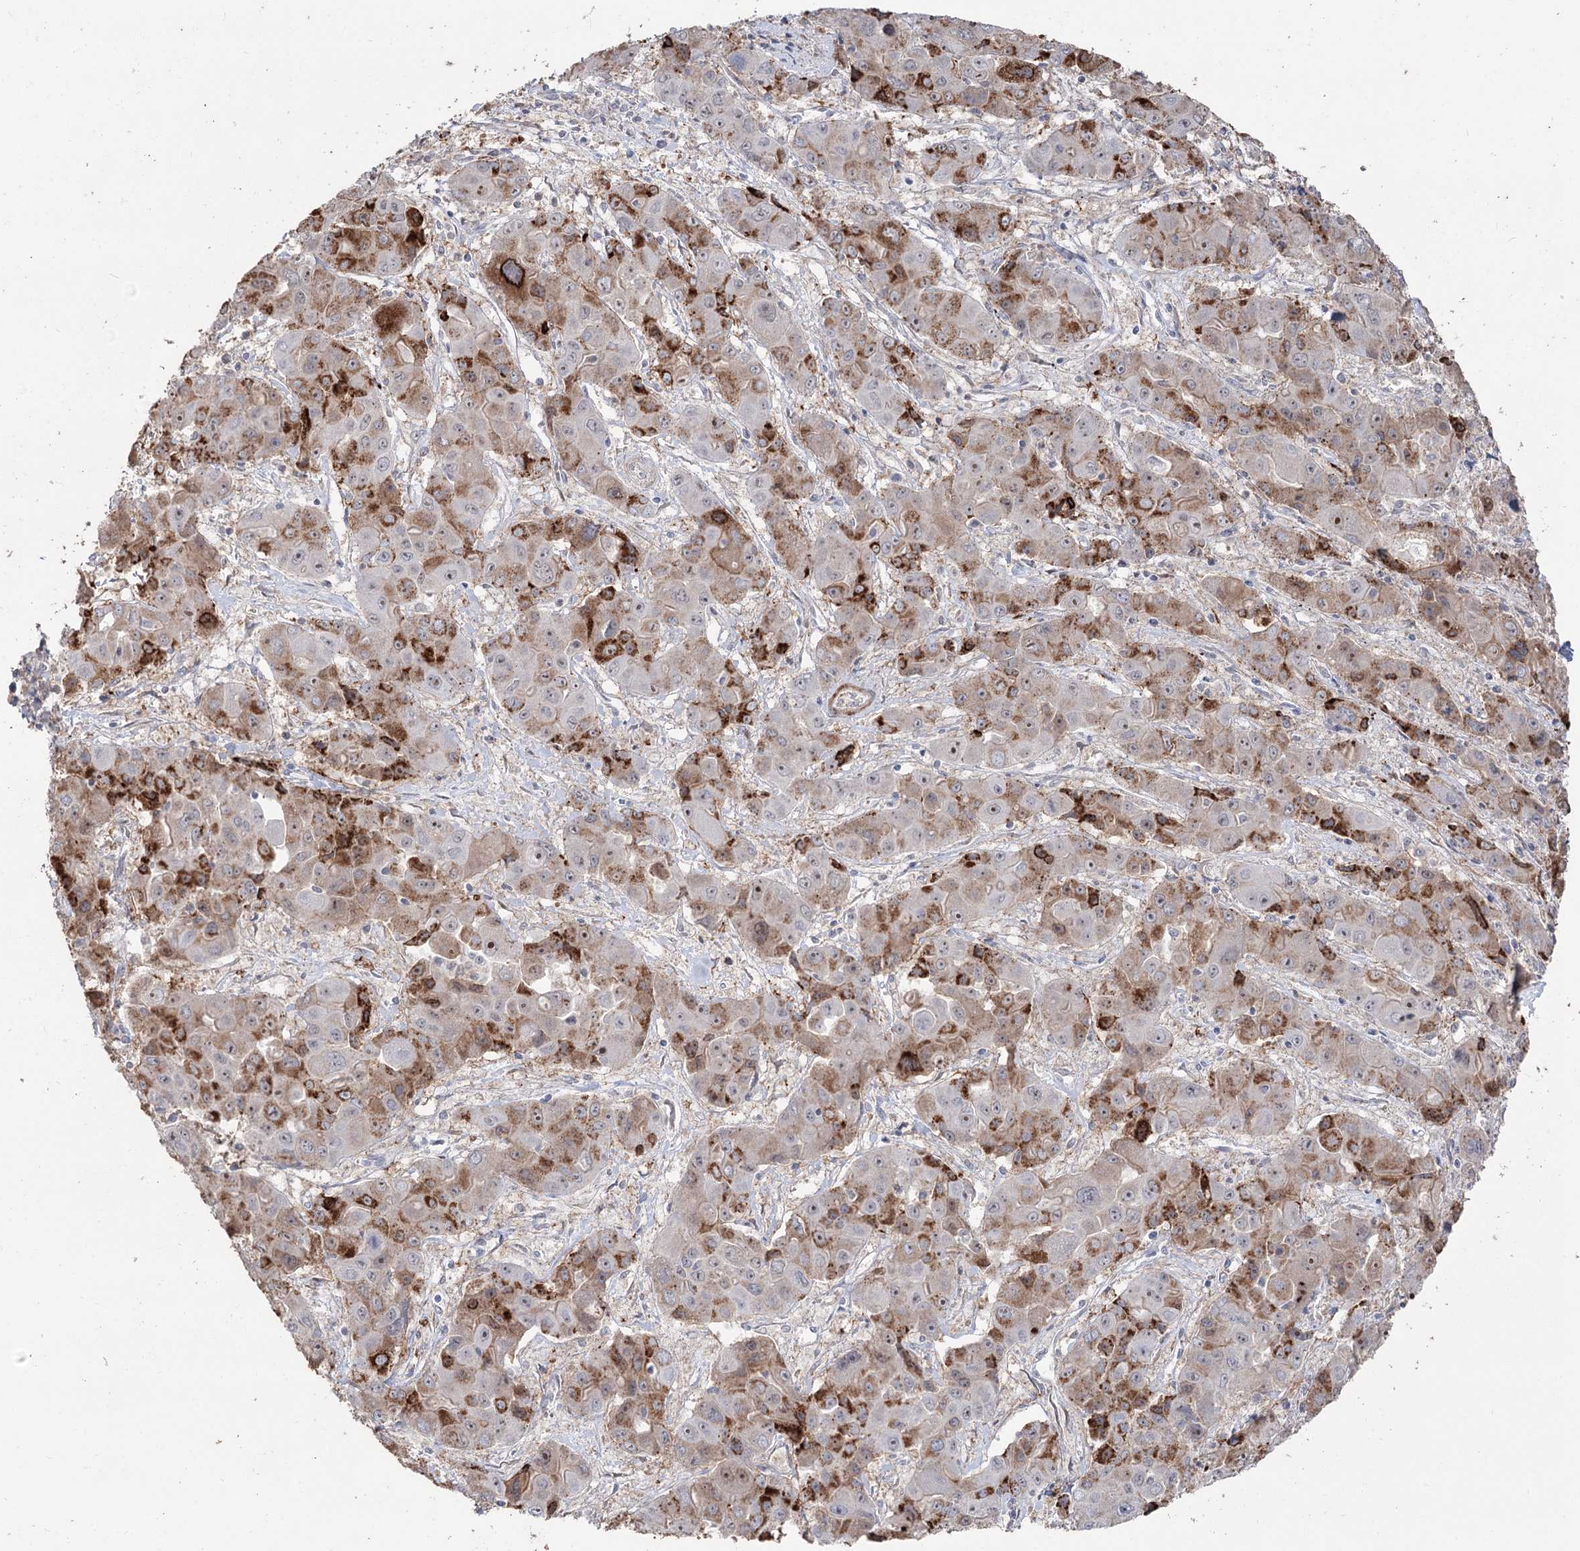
{"staining": {"intensity": "moderate", "quantity": "25%-75%", "location": "cytoplasmic/membranous"}, "tissue": "liver cancer", "cell_type": "Tumor cells", "image_type": "cancer", "snomed": [{"axis": "morphology", "description": "Cholangiocarcinoma"}, {"axis": "topography", "description": "Liver"}], "caption": "An image of human liver cholangiocarcinoma stained for a protein exhibits moderate cytoplasmic/membranous brown staining in tumor cells.", "gene": "ZSCAN23", "patient": {"sex": "male", "age": 67}}